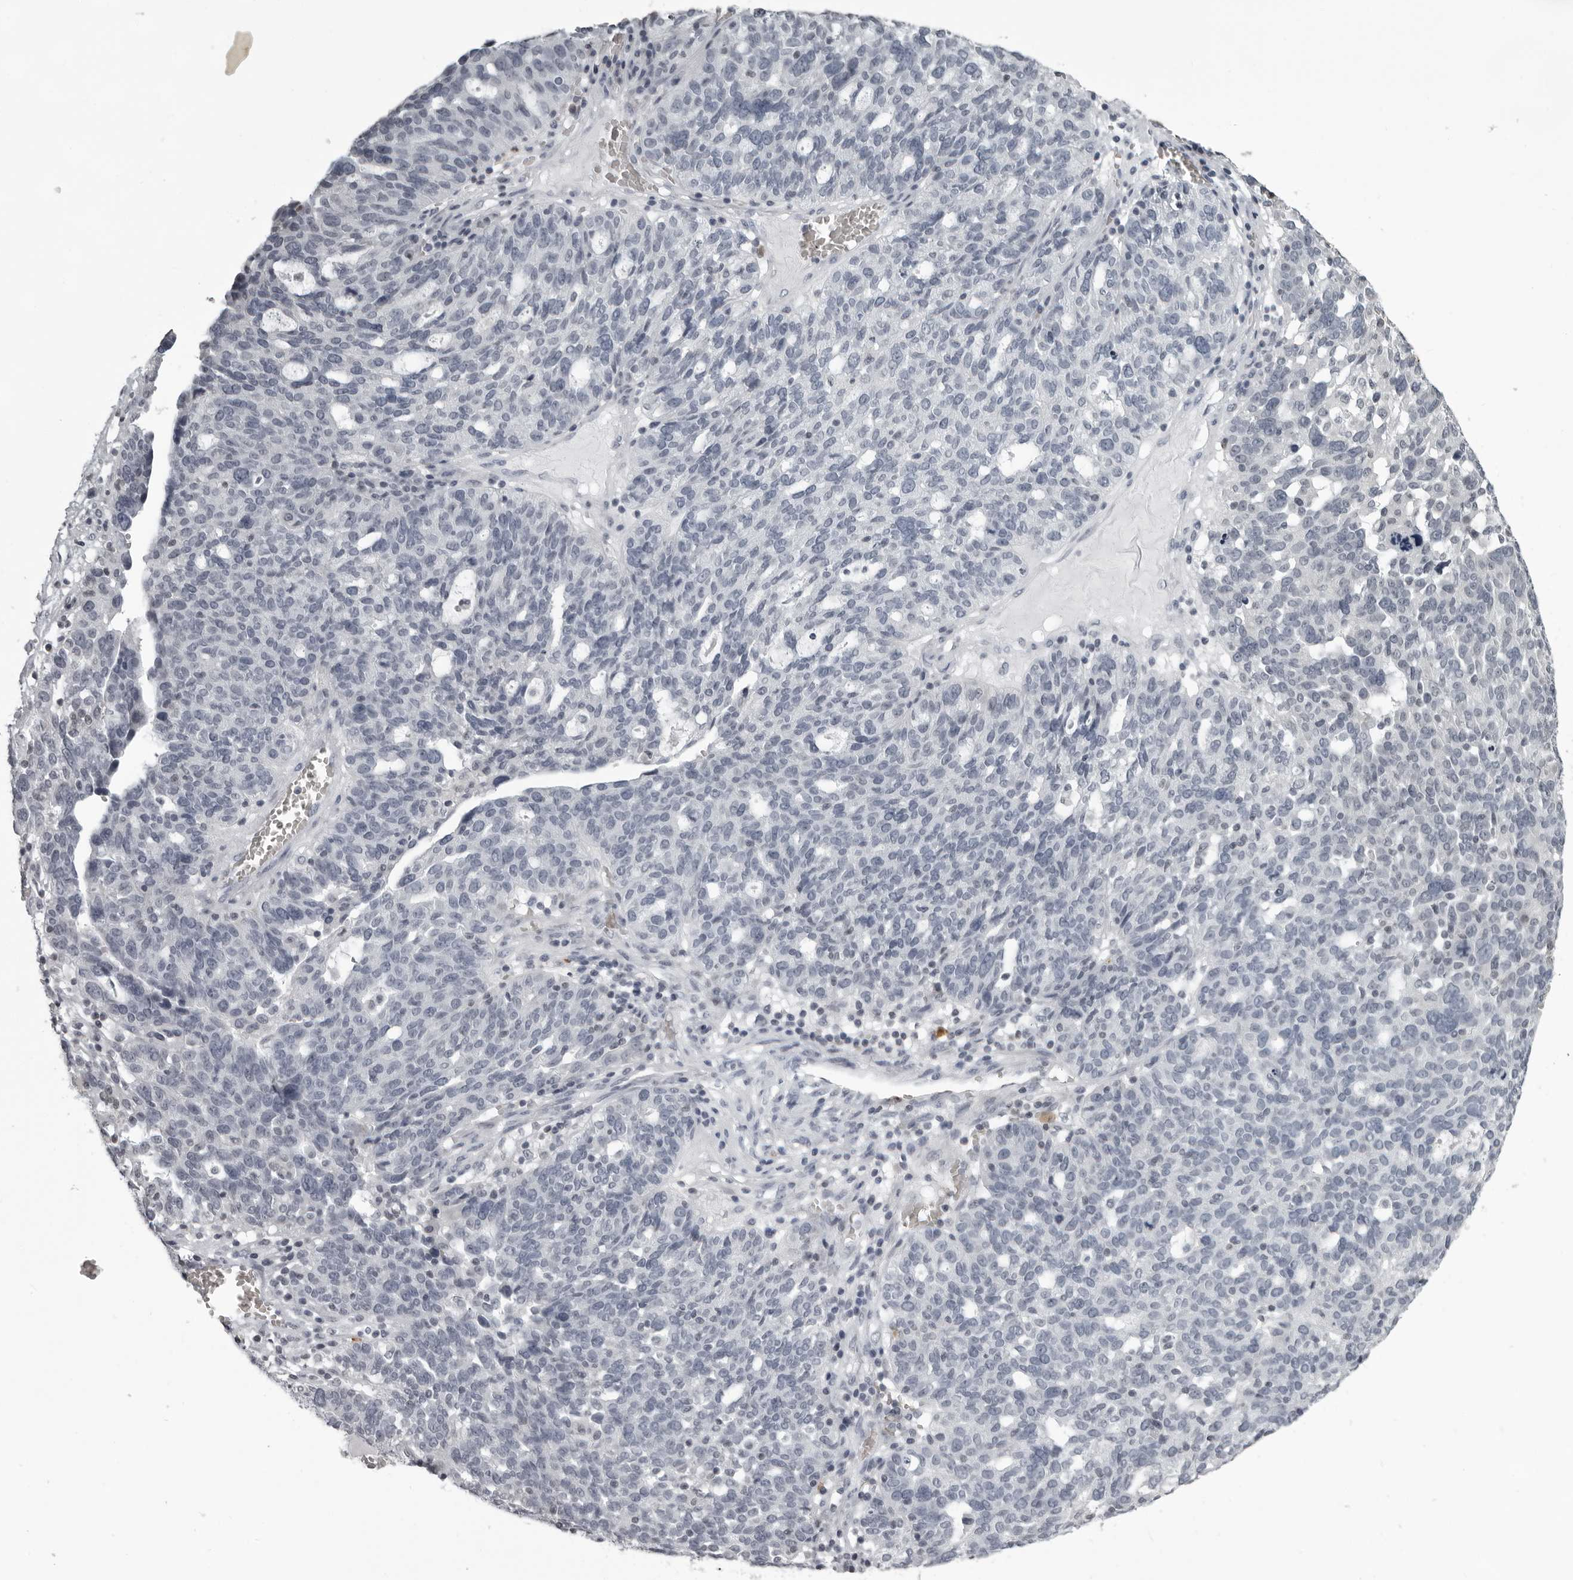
{"staining": {"intensity": "negative", "quantity": "none", "location": "none"}, "tissue": "ovarian cancer", "cell_type": "Tumor cells", "image_type": "cancer", "snomed": [{"axis": "morphology", "description": "Cystadenocarcinoma, serous, NOS"}, {"axis": "topography", "description": "Ovary"}], "caption": "Ovarian cancer (serous cystadenocarcinoma) stained for a protein using immunohistochemistry (IHC) shows no staining tumor cells.", "gene": "RTCA", "patient": {"sex": "female", "age": 59}}